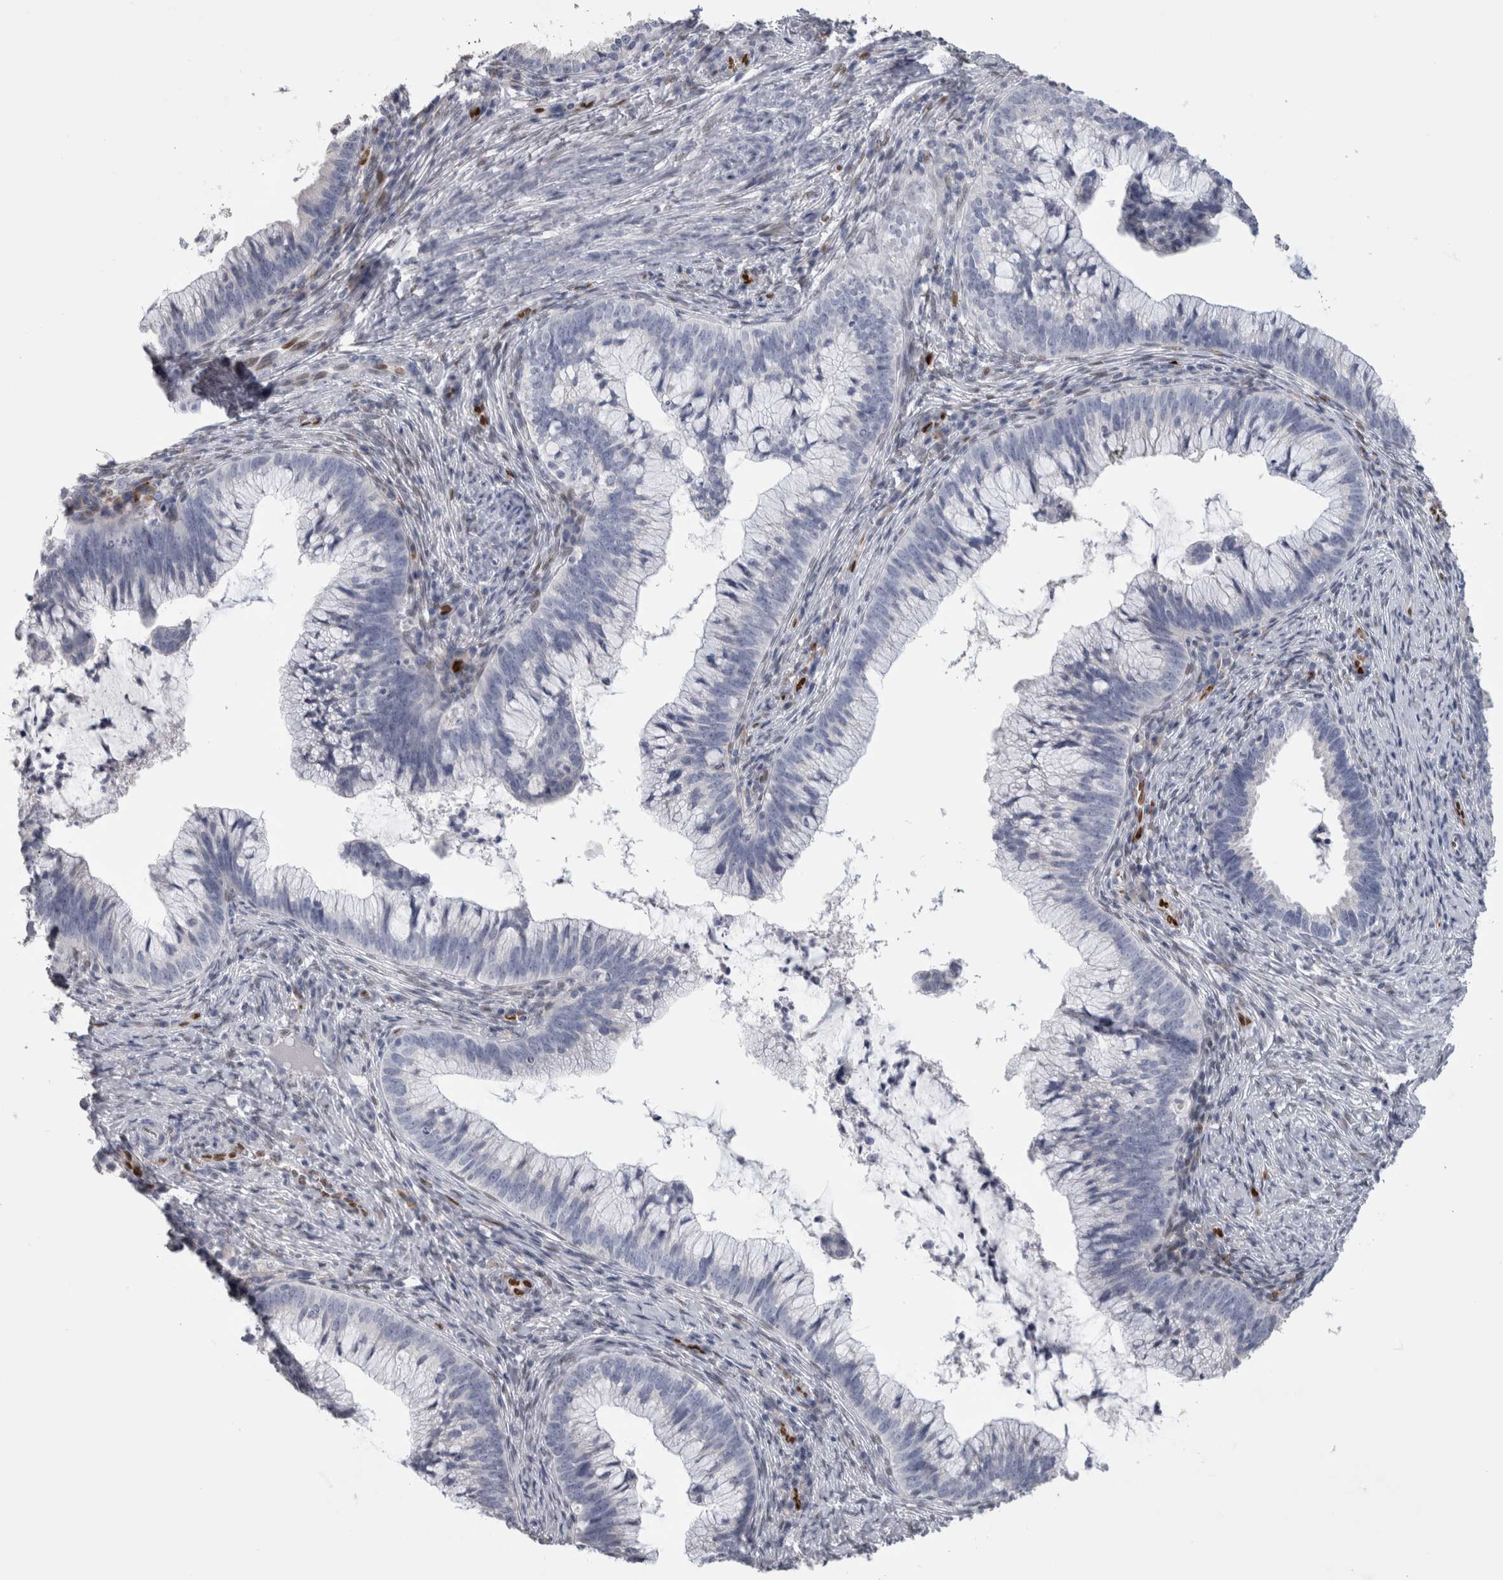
{"staining": {"intensity": "negative", "quantity": "none", "location": "none"}, "tissue": "cervical cancer", "cell_type": "Tumor cells", "image_type": "cancer", "snomed": [{"axis": "morphology", "description": "Adenocarcinoma, NOS"}, {"axis": "topography", "description": "Cervix"}], "caption": "IHC micrograph of cervical cancer (adenocarcinoma) stained for a protein (brown), which displays no positivity in tumor cells.", "gene": "IL33", "patient": {"sex": "female", "age": 36}}